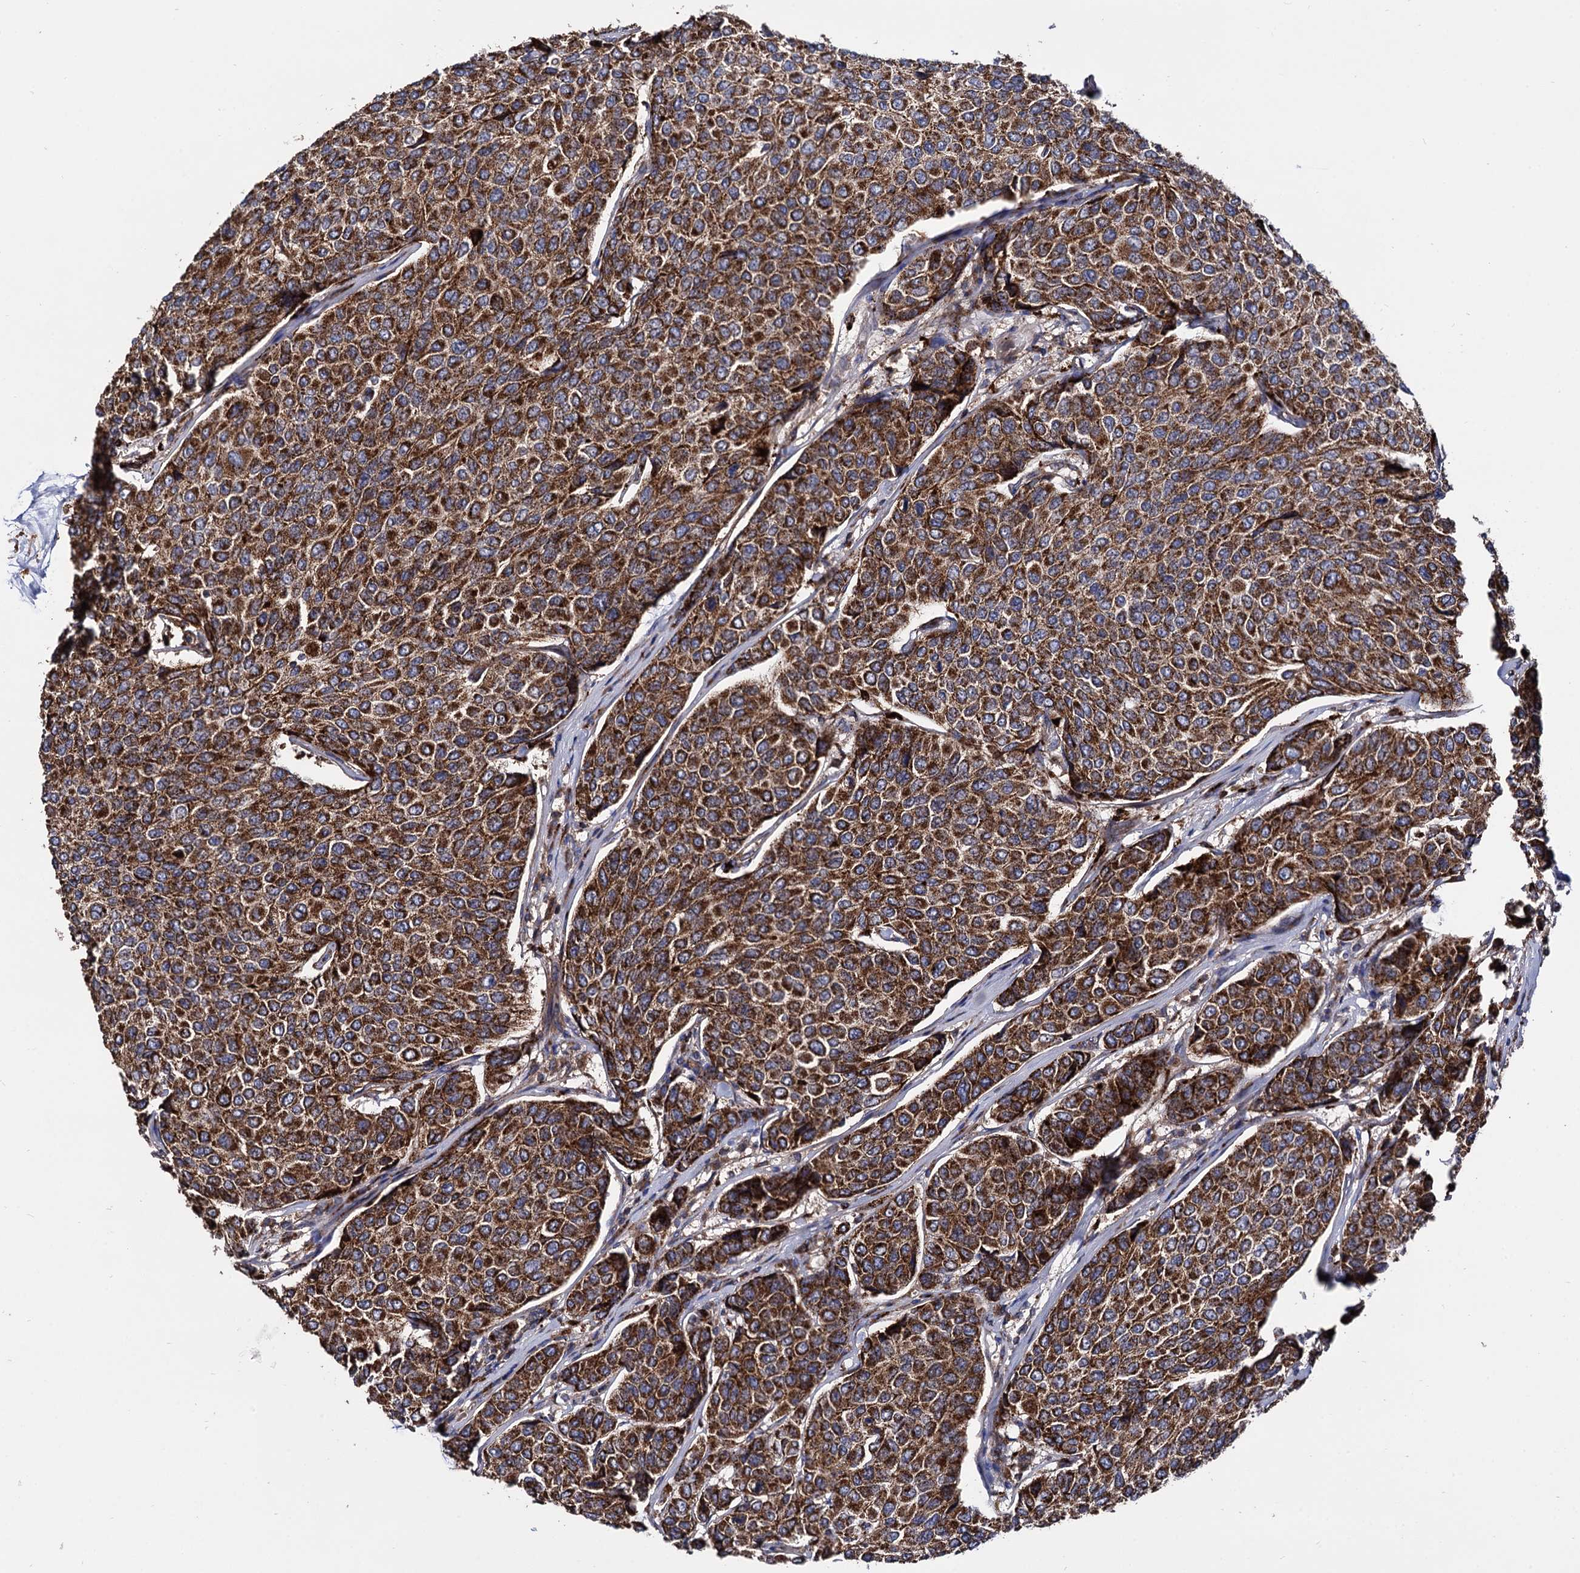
{"staining": {"intensity": "strong", "quantity": ">75%", "location": "cytoplasmic/membranous"}, "tissue": "breast cancer", "cell_type": "Tumor cells", "image_type": "cancer", "snomed": [{"axis": "morphology", "description": "Duct carcinoma"}, {"axis": "topography", "description": "Breast"}], "caption": "Immunohistochemistry staining of breast cancer, which displays high levels of strong cytoplasmic/membranous expression in about >75% of tumor cells indicating strong cytoplasmic/membranous protein positivity. The staining was performed using DAB (3,3'-diaminobenzidine) (brown) for protein detection and nuclei were counterstained in hematoxylin (blue).", "gene": "IQCH", "patient": {"sex": "female", "age": 55}}